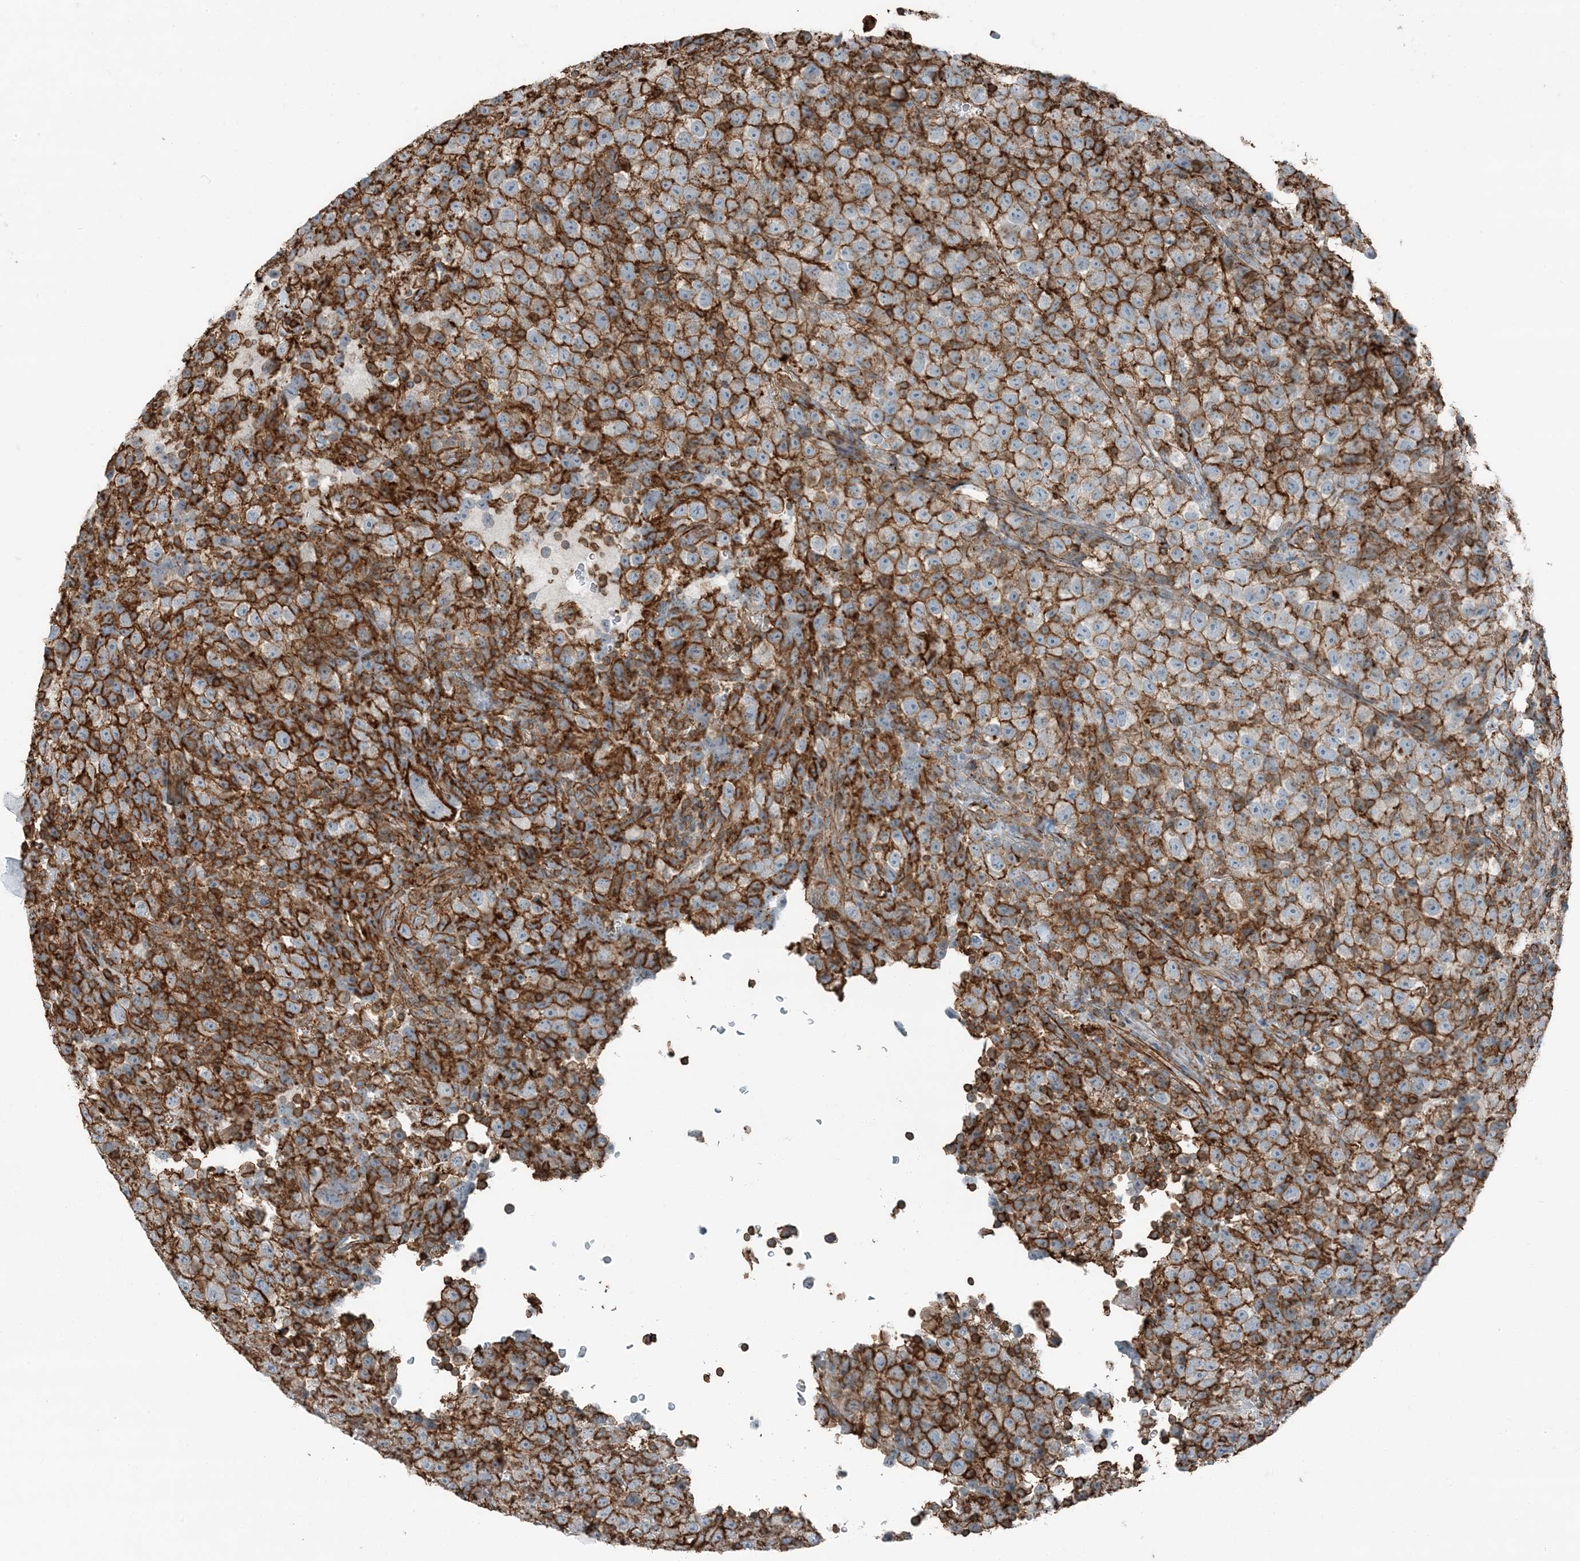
{"staining": {"intensity": "strong", "quantity": ">75%", "location": "cytoplasmic/membranous"}, "tissue": "testis cancer", "cell_type": "Tumor cells", "image_type": "cancer", "snomed": [{"axis": "morphology", "description": "Seminoma, NOS"}, {"axis": "topography", "description": "Testis"}], "caption": "This micrograph shows testis seminoma stained with immunohistochemistry to label a protein in brown. The cytoplasmic/membranous of tumor cells show strong positivity for the protein. Nuclei are counter-stained blue.", "gene": "APOBEC3C", "patient": {"sex": "male", "age": 22}}